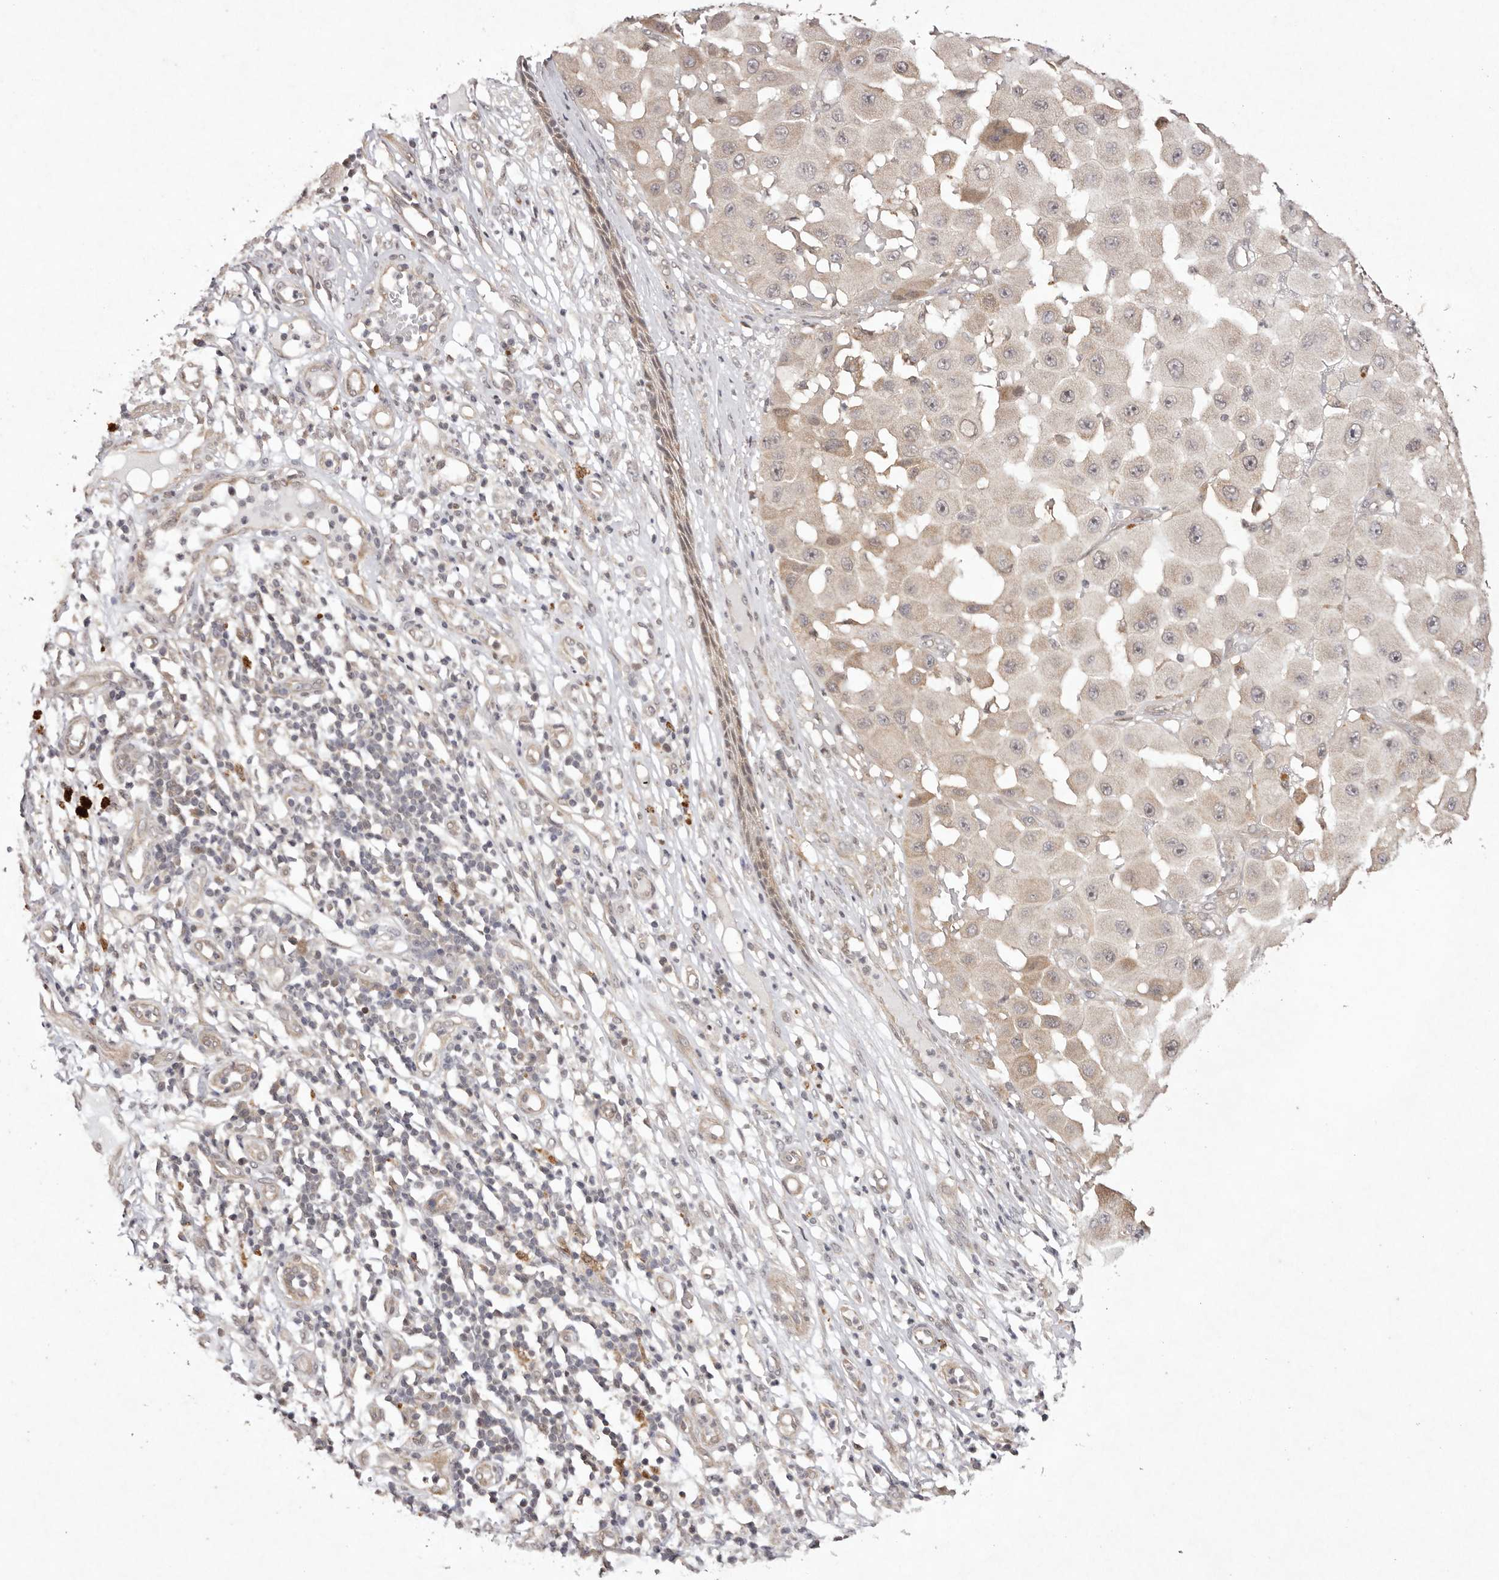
{"staining": {"intensity": "weak", "quantity": "<25%", "location": "cytoplasmic/membranous"}, "tissue": "melanoma", "cell_type": "Tumor cells", "image_type": "cancer", "snomed": [{"axis": "morphology", "description": "Malignant melanoma, NOS"}, {"axis": "topography", "description": "Skin"}], "caption": "Melanoma was stained to show a protein in brown. There is no significant staining in tumor cells. (Immunohistochemistry (ihc), brightfield microscopy, high magnification).", "gene": "BUD31", "patient": {"sex": "female", "age": 81}}